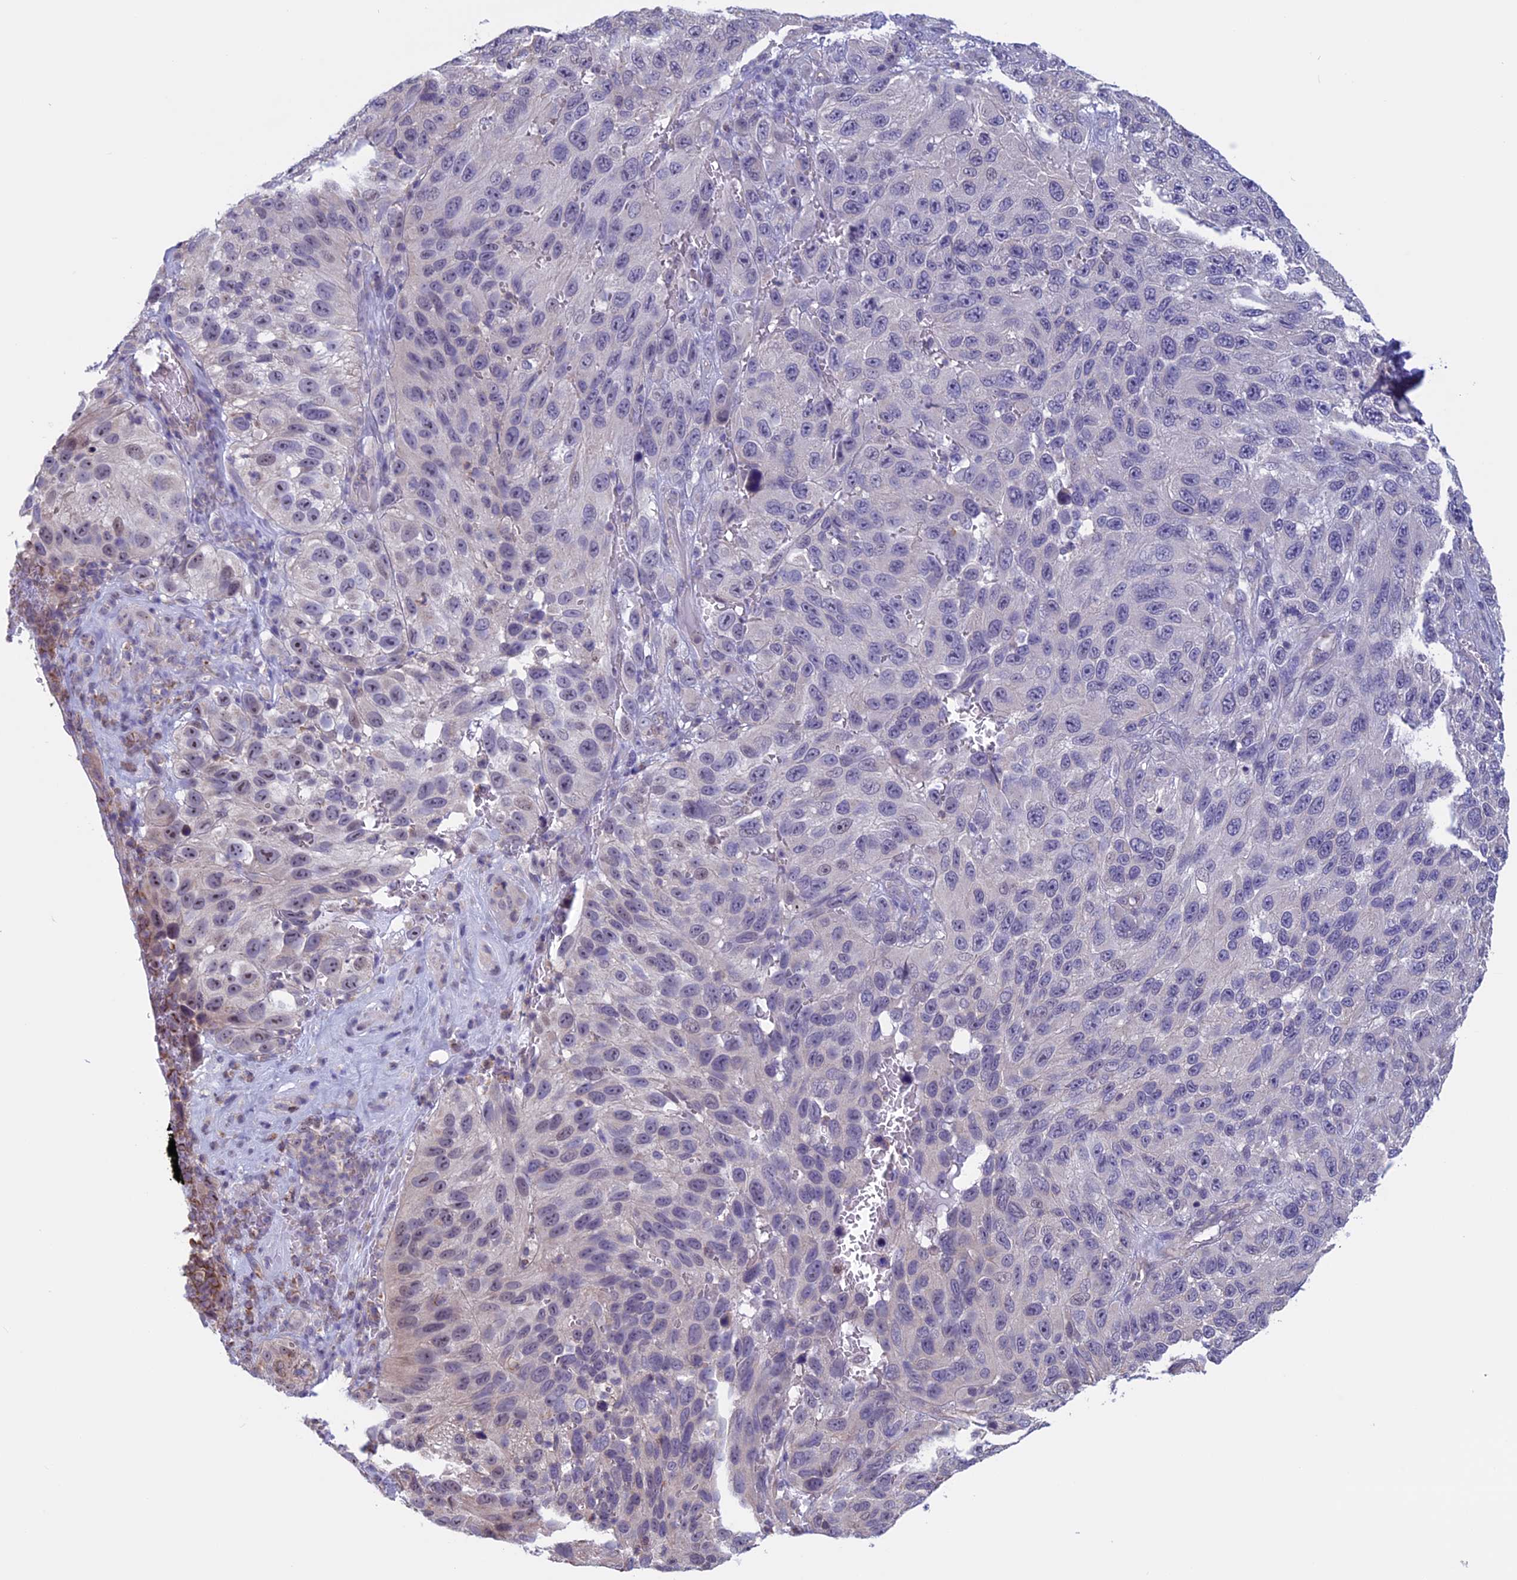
{"staining": {"intensity": "weak", "quantity": "<25%", "location": "nuclear"}, "tissue": "melanoma", "cell_type": "Tumor cells", "image_type": "cancer", "snomed": [{"axis": "morphology", "description": "Malignant melanoma, NOS"}, {"axis": "topography", "description": "Skin"}], "caption": "IHC of melanoma reveals no positivity in tumor cells.", "gene": "SLC1A6", "patient": {"sex": "female", "age": 96}}